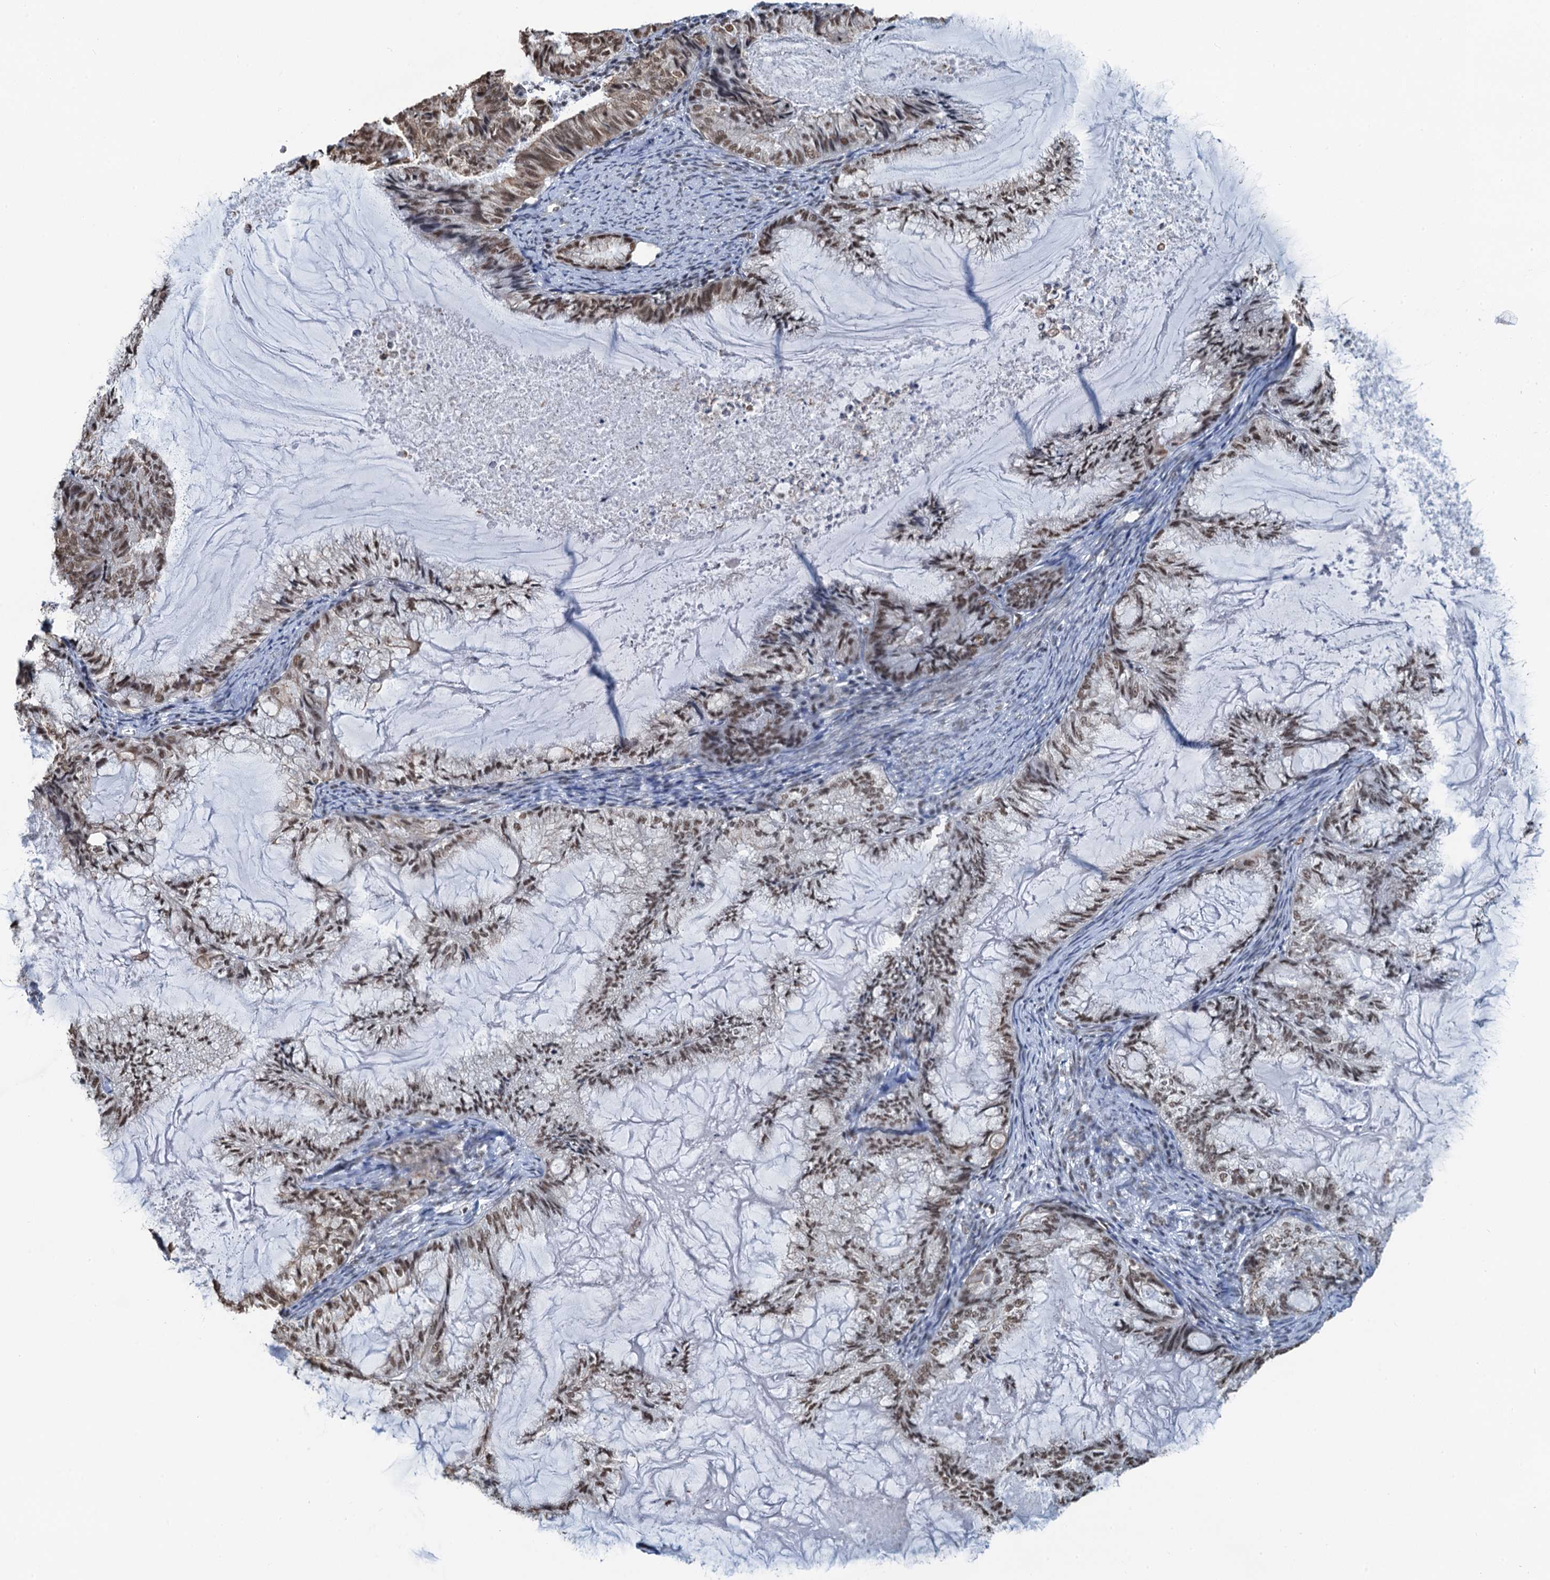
{"staining": {"intensity": "moderate", "quantity": ">75%", "location": "nuclear"}, "tissue": "endometrial cancer", "cell_type": "Tumor cells", "image_type": "cancer", "snomed": [{"axis": "morphology", "description": "Adenocarcinoma, NOS"}, {"axis": "topography", "description": "Endometrium"}], "caption": "A brown stain labels moderate nuclear staining of a protein in human endometrial adenocarcinoma tumor cells.", "gene": "ZNF609", "patient": {"sex": "female", "age": 86}}